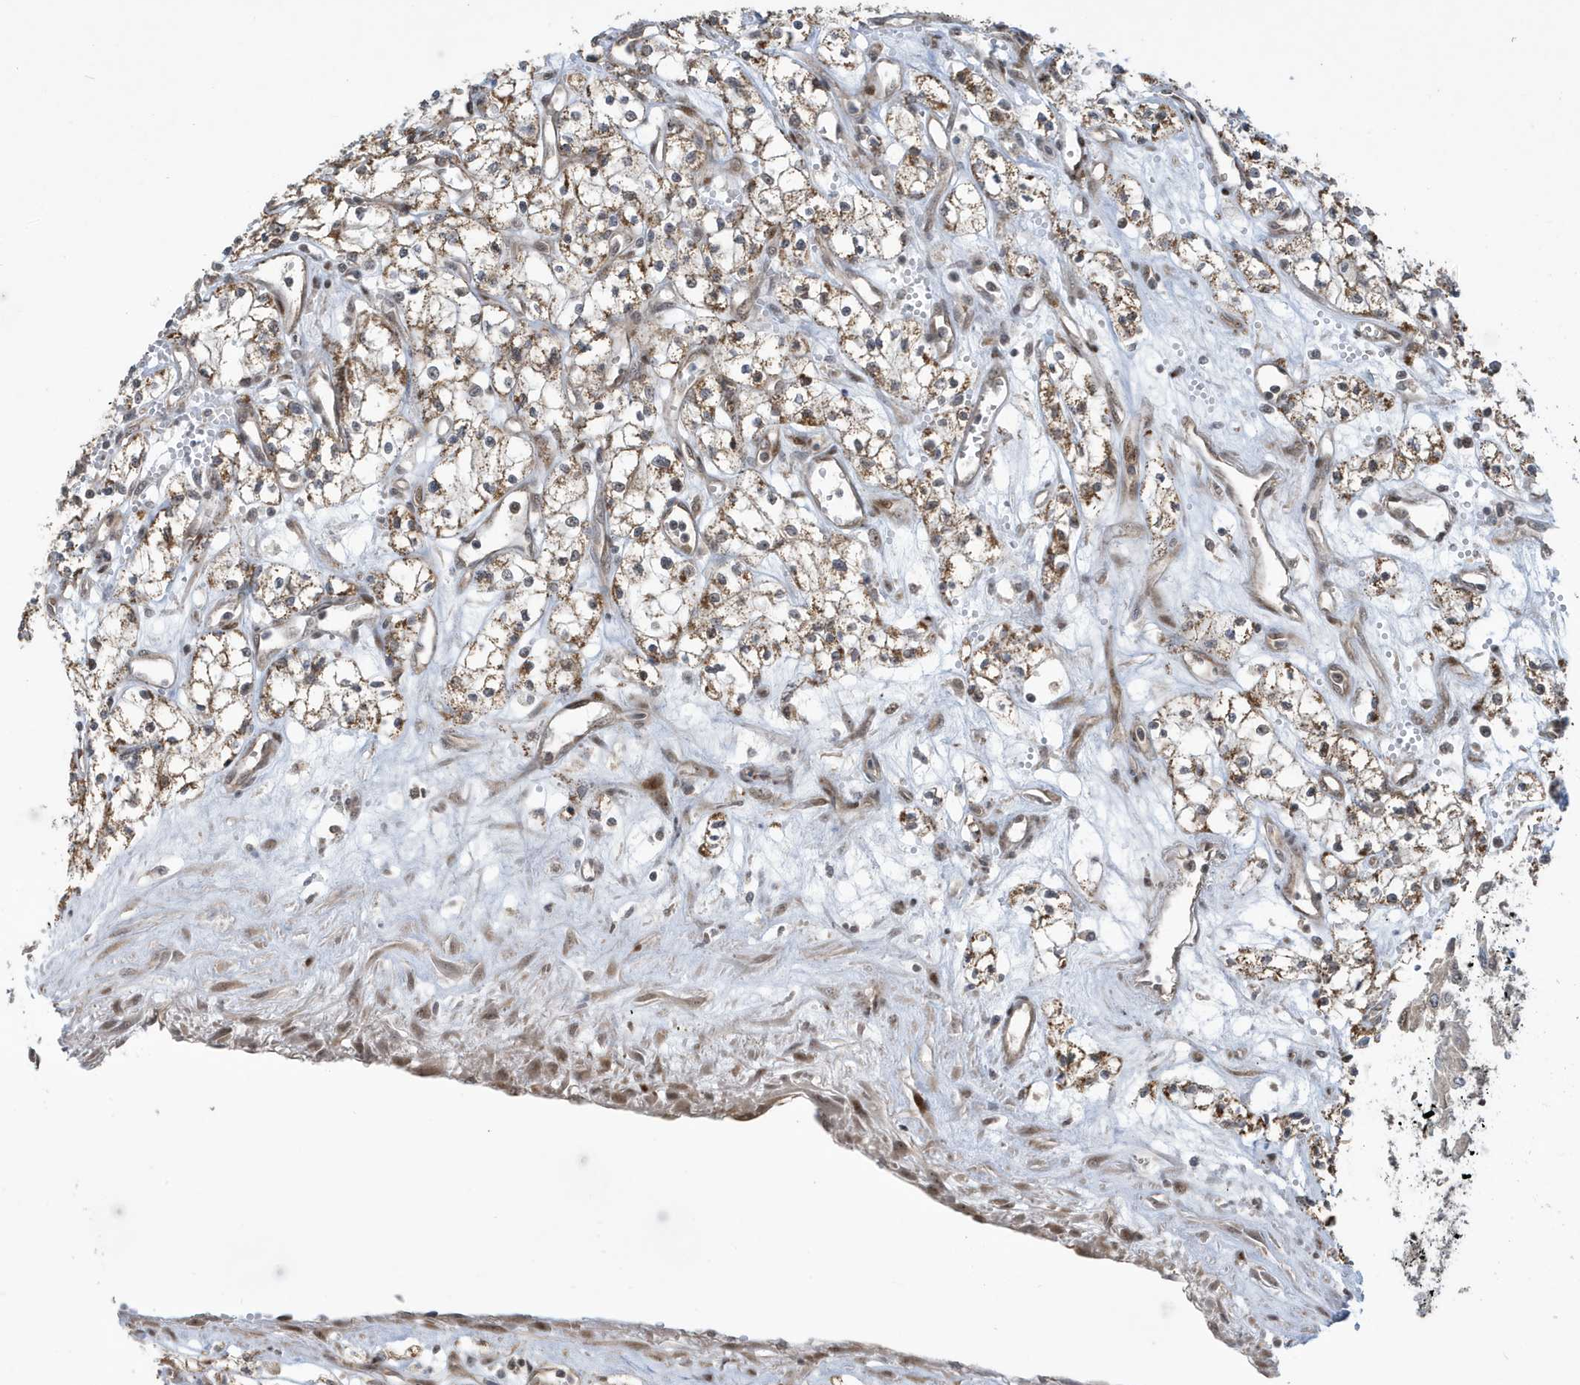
{"staining": {"intensity": "moderate", "quantity": "25%-75%", "location": "cytoplasmic/membranous"}, "tissue": "renal cancer", "cell_type": "Tumor cells", "image_type": "cancer", "snomed": [{"axis": "morphology", "description": "Adenocarcinoma, NOS"}, {"axis": "topography", "description": "Kidney"}], "caption": "Moderate cytoplasmic/membranous staining is present in about 25%-75% of tumor cells in renal cancer (adenocarcinoma).", "gene": "FAM9B", "patient": {"sex": "male", "age": 59}}